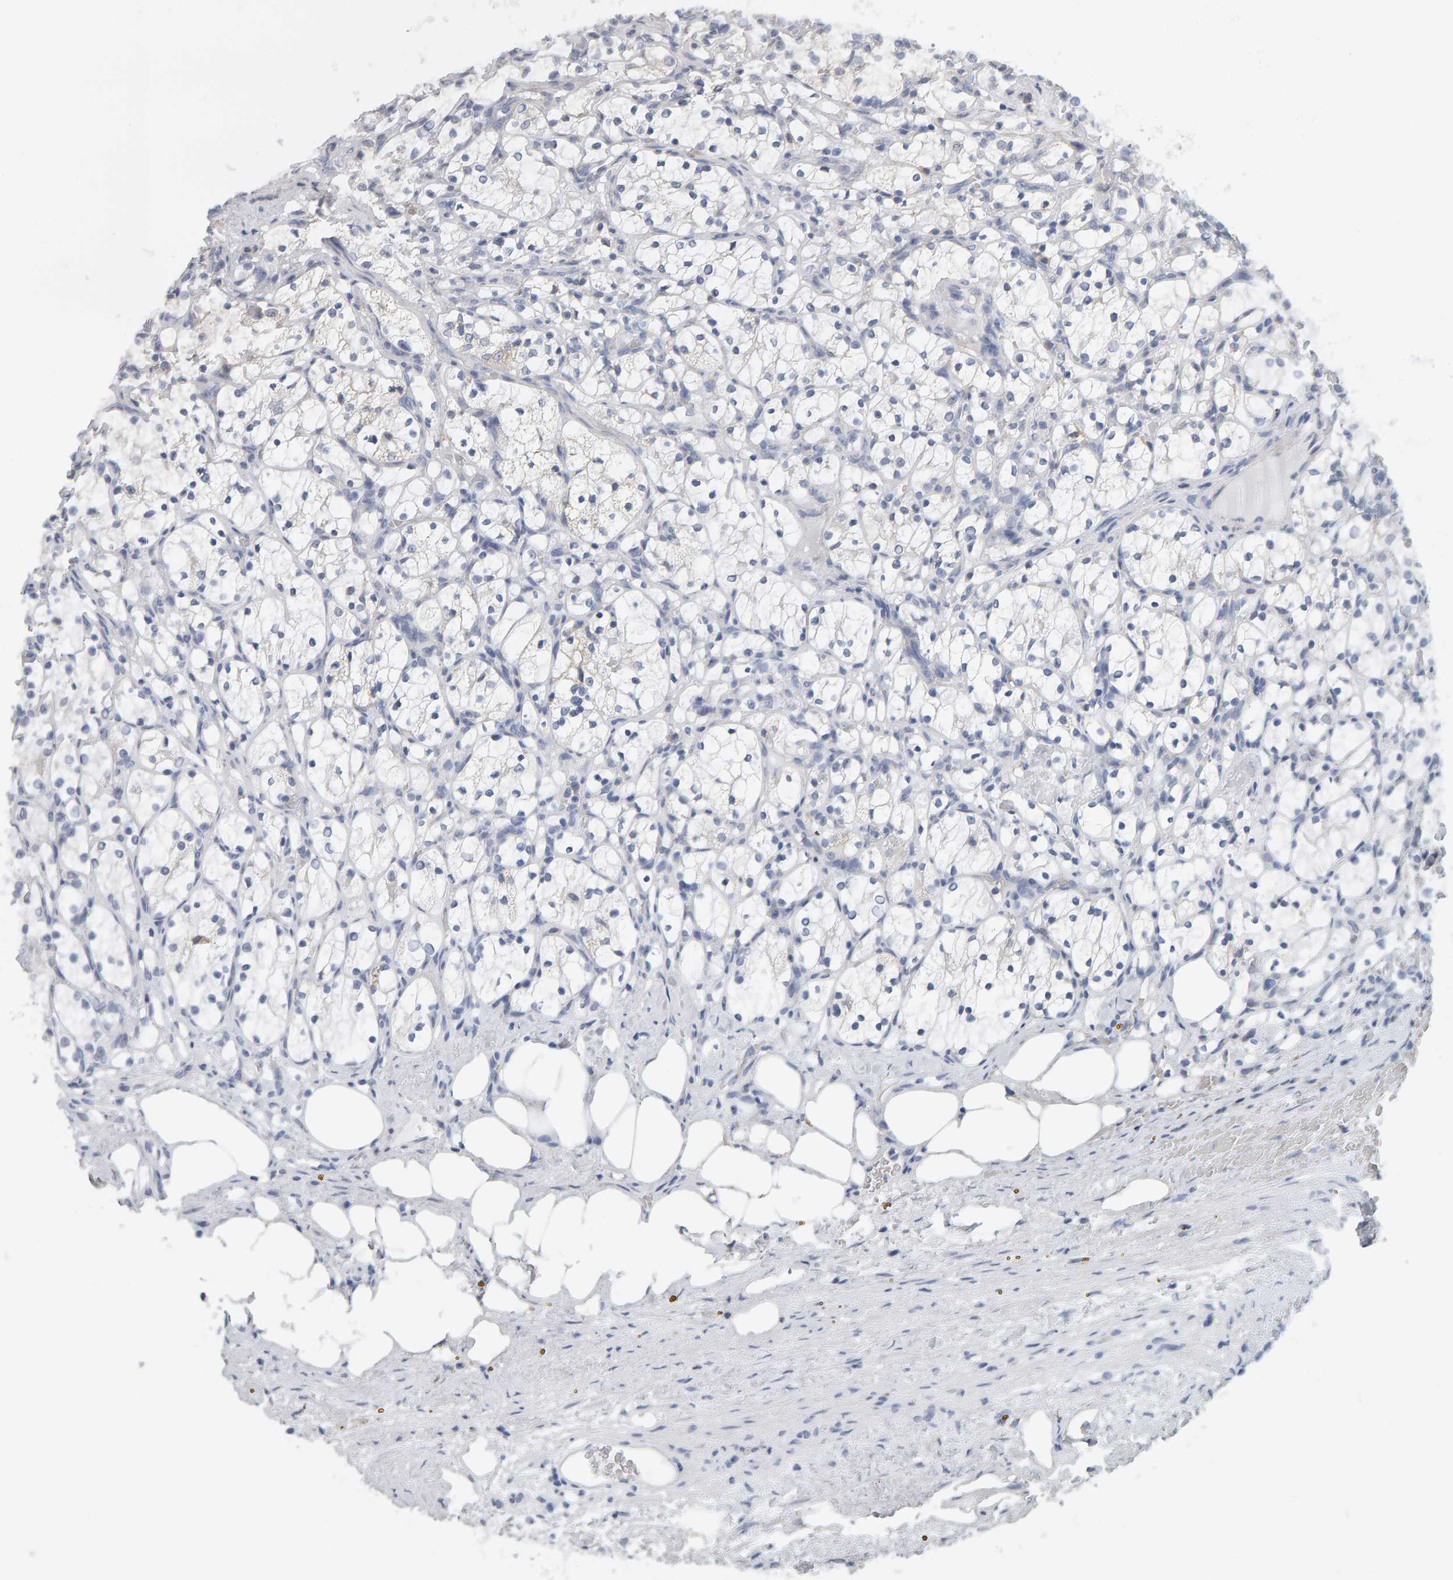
{"staining": {"intensity": "negative", "quantity": "none", "location": "none"}, "tissue": "renal cancer", "cell_type": "Tumor cells", "image_type": "cancer", "snomed": [{"axis": "morphology", "description": "Adenocarcinoma, NOS"}, {"axis": "topography", "description": "Kidney"}], "caption": "The photomicrograph shows no significant positivity in tumor cells of adenocarcinoma (renal).", "gene": "ADHFE1", "patient": {"sex": "female", "age": 69}}